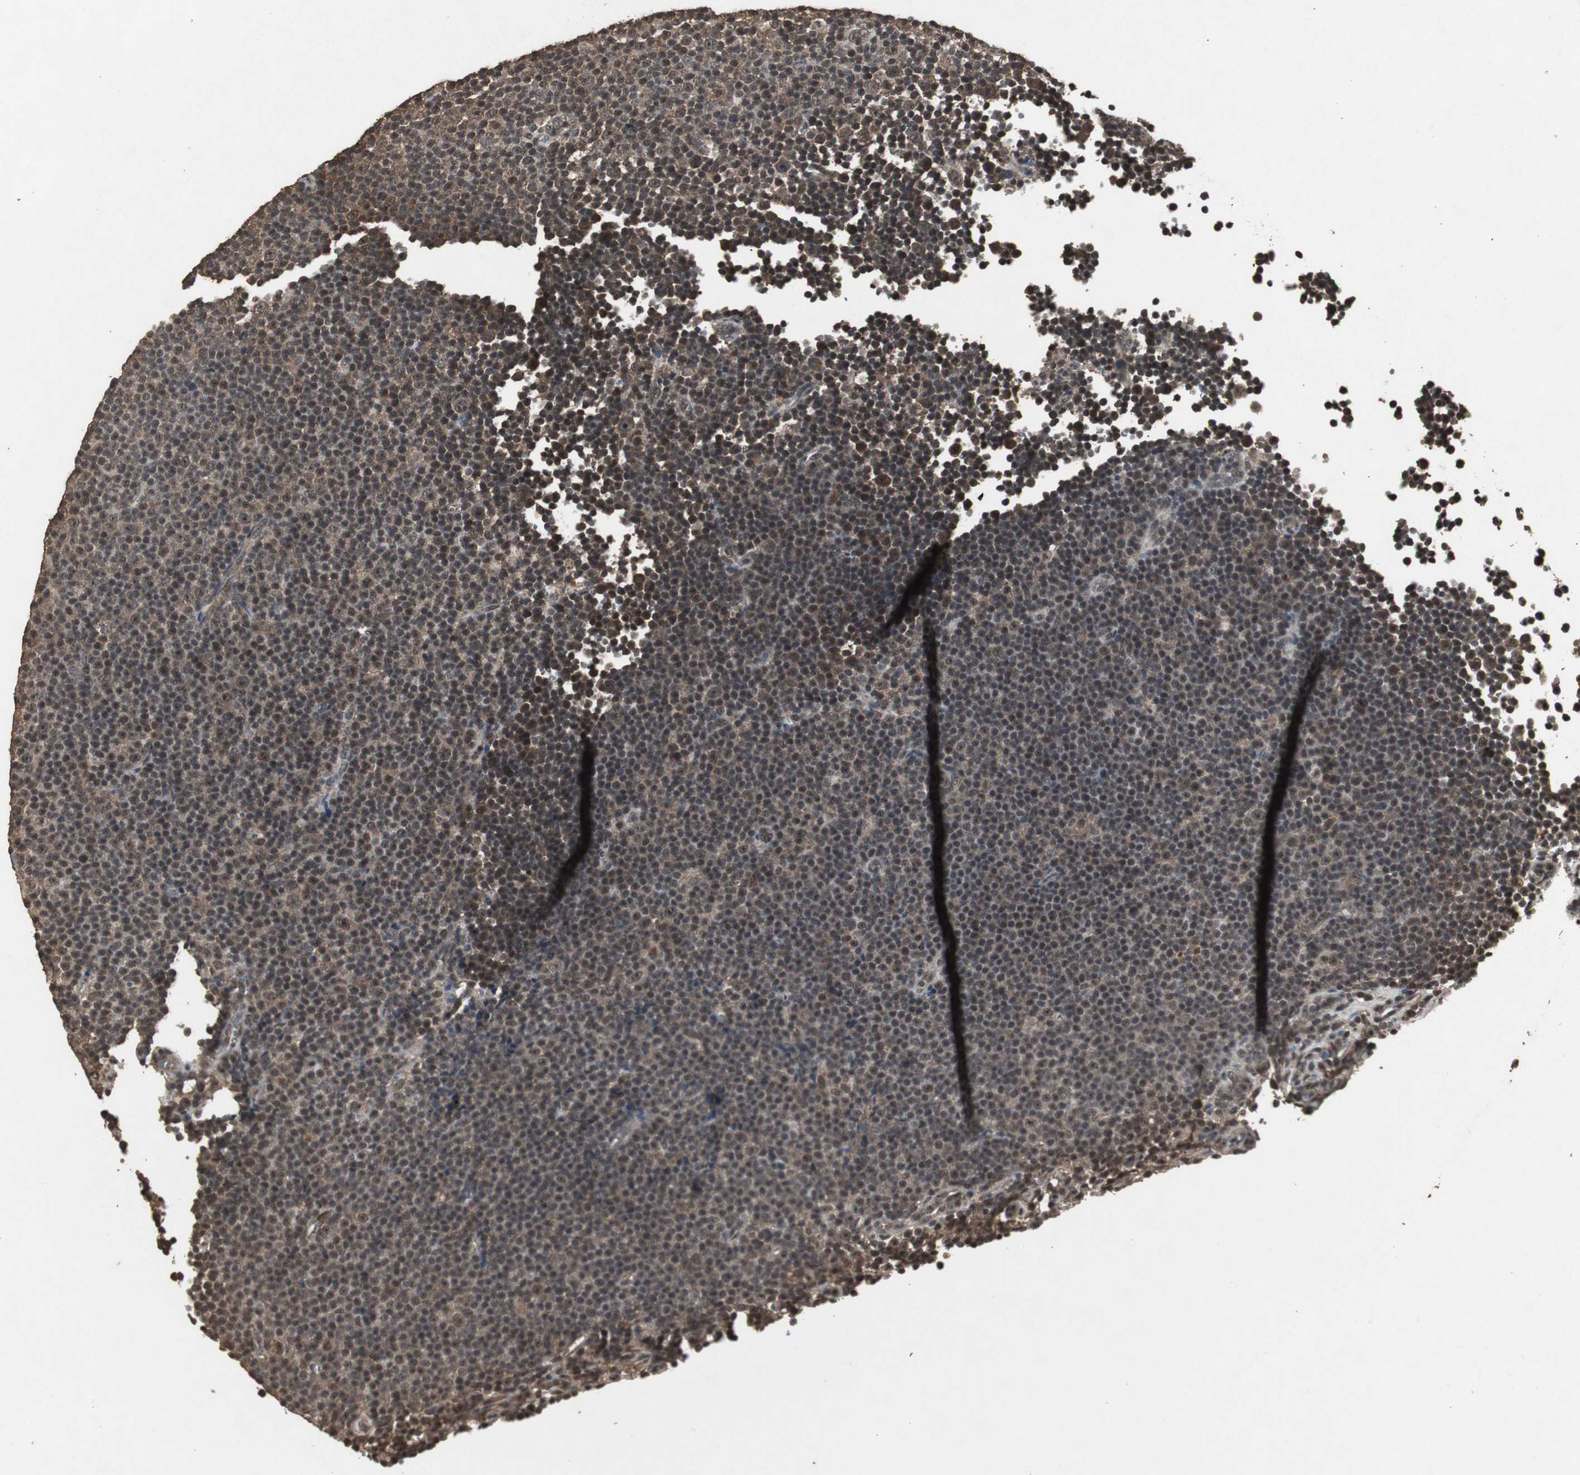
{"staining": {"intensity": "moderate", "quantity": ">75%", "location": "cytoplasmic/membranous,nuclear"}, "tissue": "lymphoma", "cell_type": "Tumor cells", "image_type": "cancer", "snomed": [{"axis": "morphology", "description": "Malignant lymphoma, non-Hodgkin's type, Low grade"}, {"axis": "topography", "description": "Lymph node"}], "caption": "Protein positivity by immunohistochemistry displays moderate cytoplasmic/membranous and nuclear expression in approximately >75% of tumor cells in low-grade malignant lymphoma, non-Hodgkin's type.", "gene": "EMX1", "patient": {"sex": "female", "age": 67}}